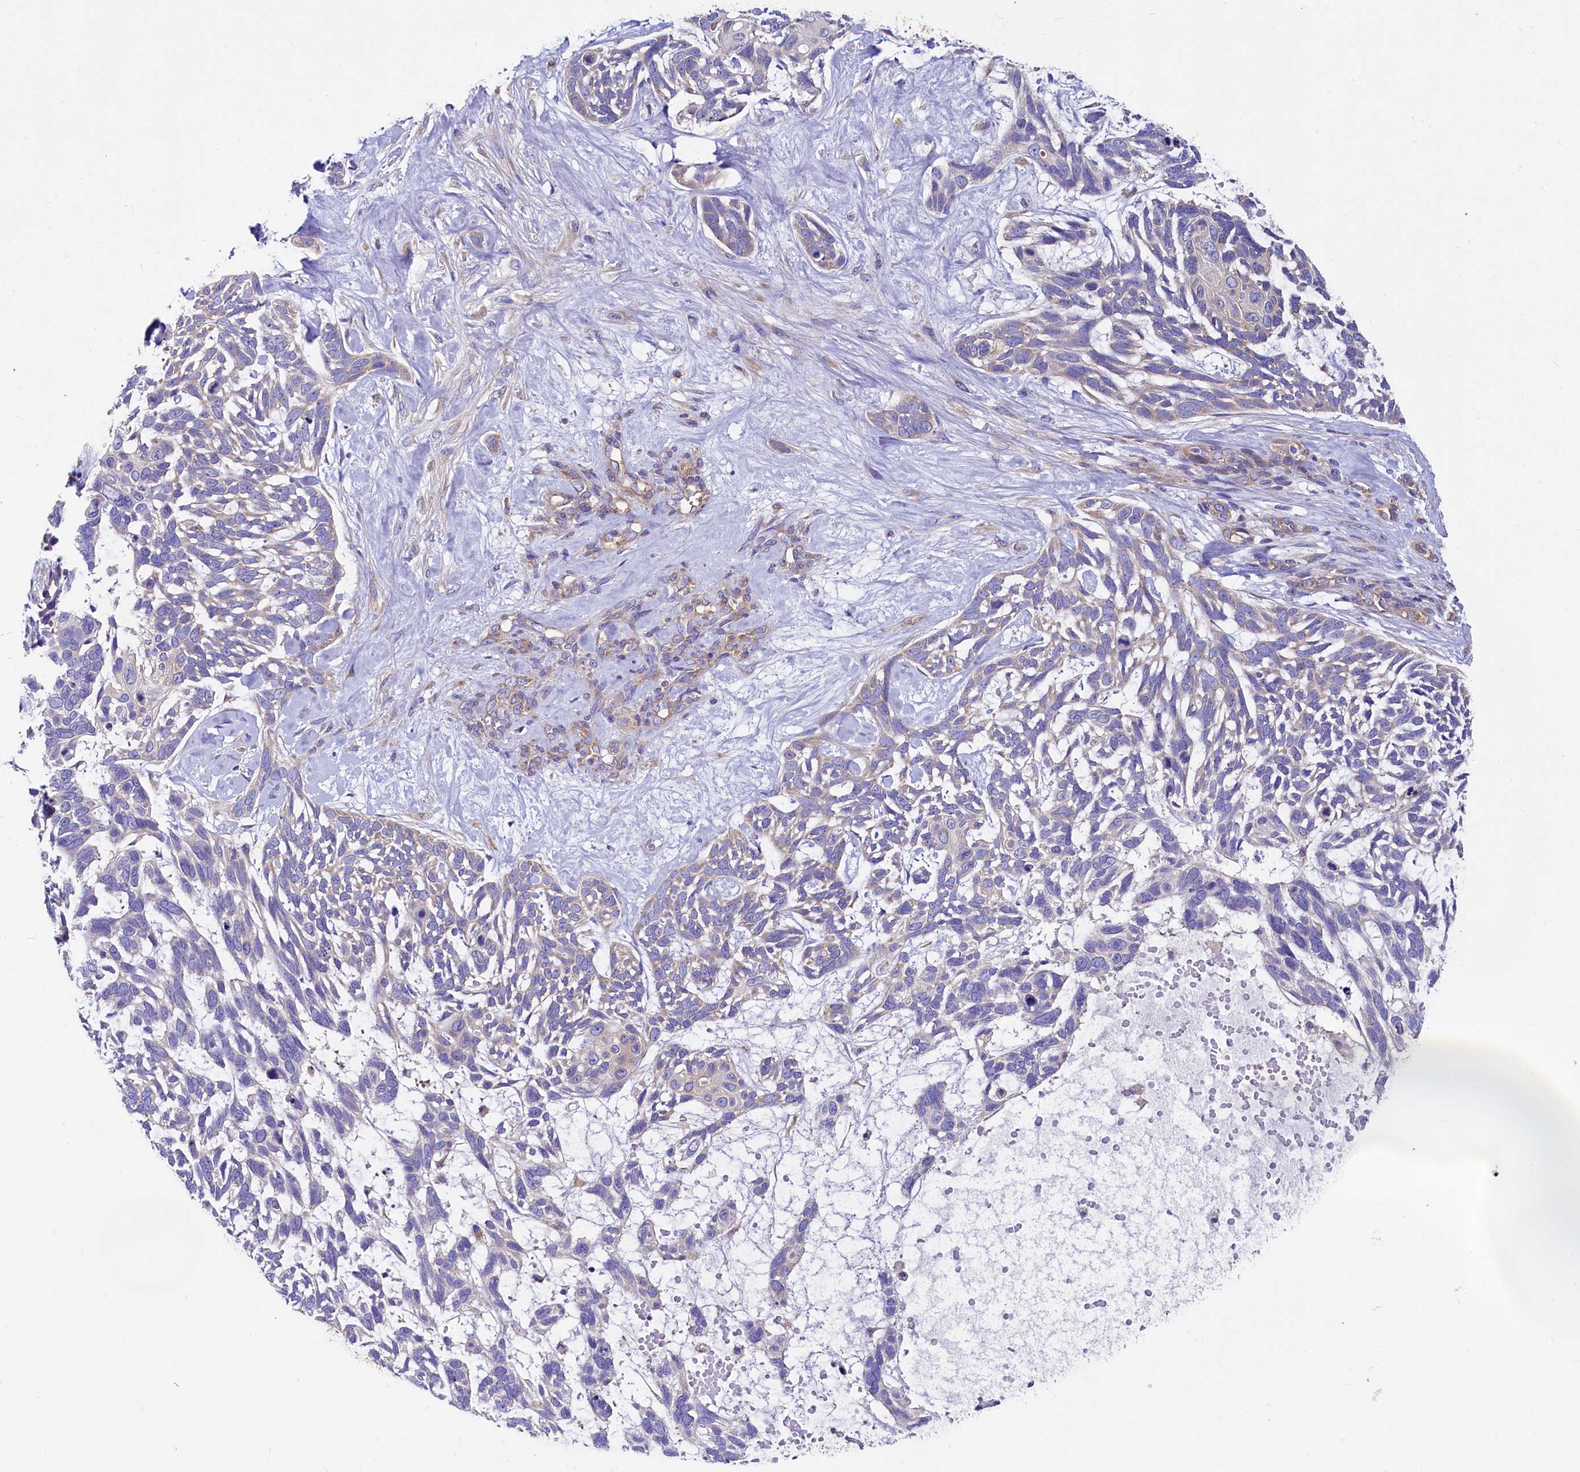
{"staining": {"intensity": "weak", "quantity": "<25%", "location": "cytoplasmic/membranous"}, "tissue": "skin cancer", "cell_type": "Tumor cells", "image_type": "cancer", "snomed": [{"axis": "morphology", "description": "Basal cell carcinoma"}, {"axis": "topography", "description": "Skin"}], "caption": "Immunohistochemistry histopathology image of neoplastic tissue: skin cancer (basal cell carcinoma) stained with DAB displays no significant protein expression in tumor cells.", "gene": "QARS1", "patient": {"sex": "male", "age": 88}}